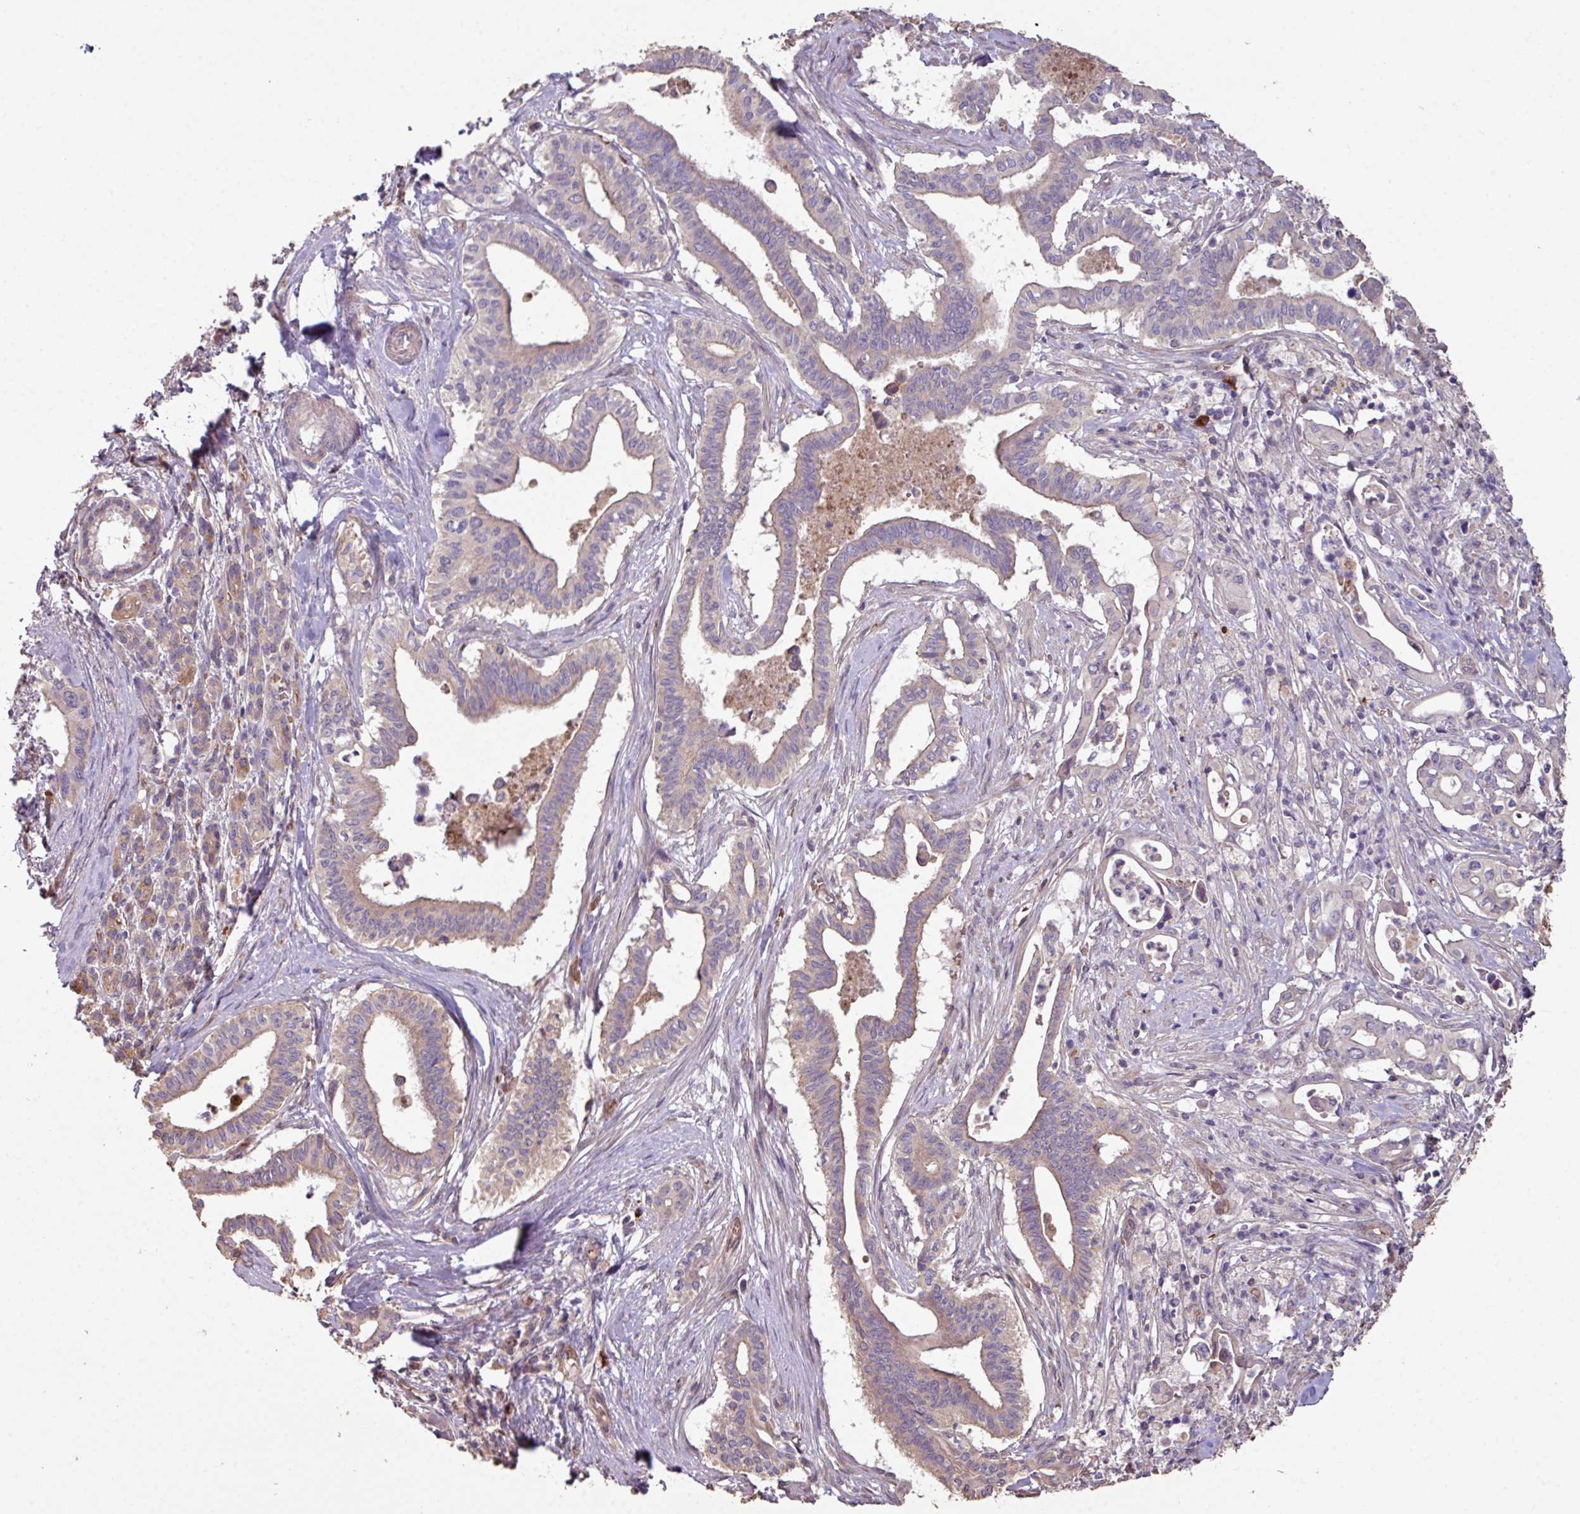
{"staining": {"intensity": "weak", "quantity": "25%-75%", "location": "cytoplasmic/membranous"}, "tissue": "pancreatic cancer", "cell_type": "Tumor cells", "image_type": "cancer", "snomed": [{"axis": "morphology", "description": "Adenocarcinoma, NOS"}, {"axis": "topography", "description": "Pancreas"}], "caption": "High-power microscopy captured an immunohistochemistry (IHC) photomicrograph of pancreatic cancer, revealing weak cytoplasmic/membranous positivity in approximately 25%-75% of tumor cells. (DAB IHC with brightfield microscopy, high magnification).", "gene": "NHSL2", "patient": {"sex": "female", "age": 77}}